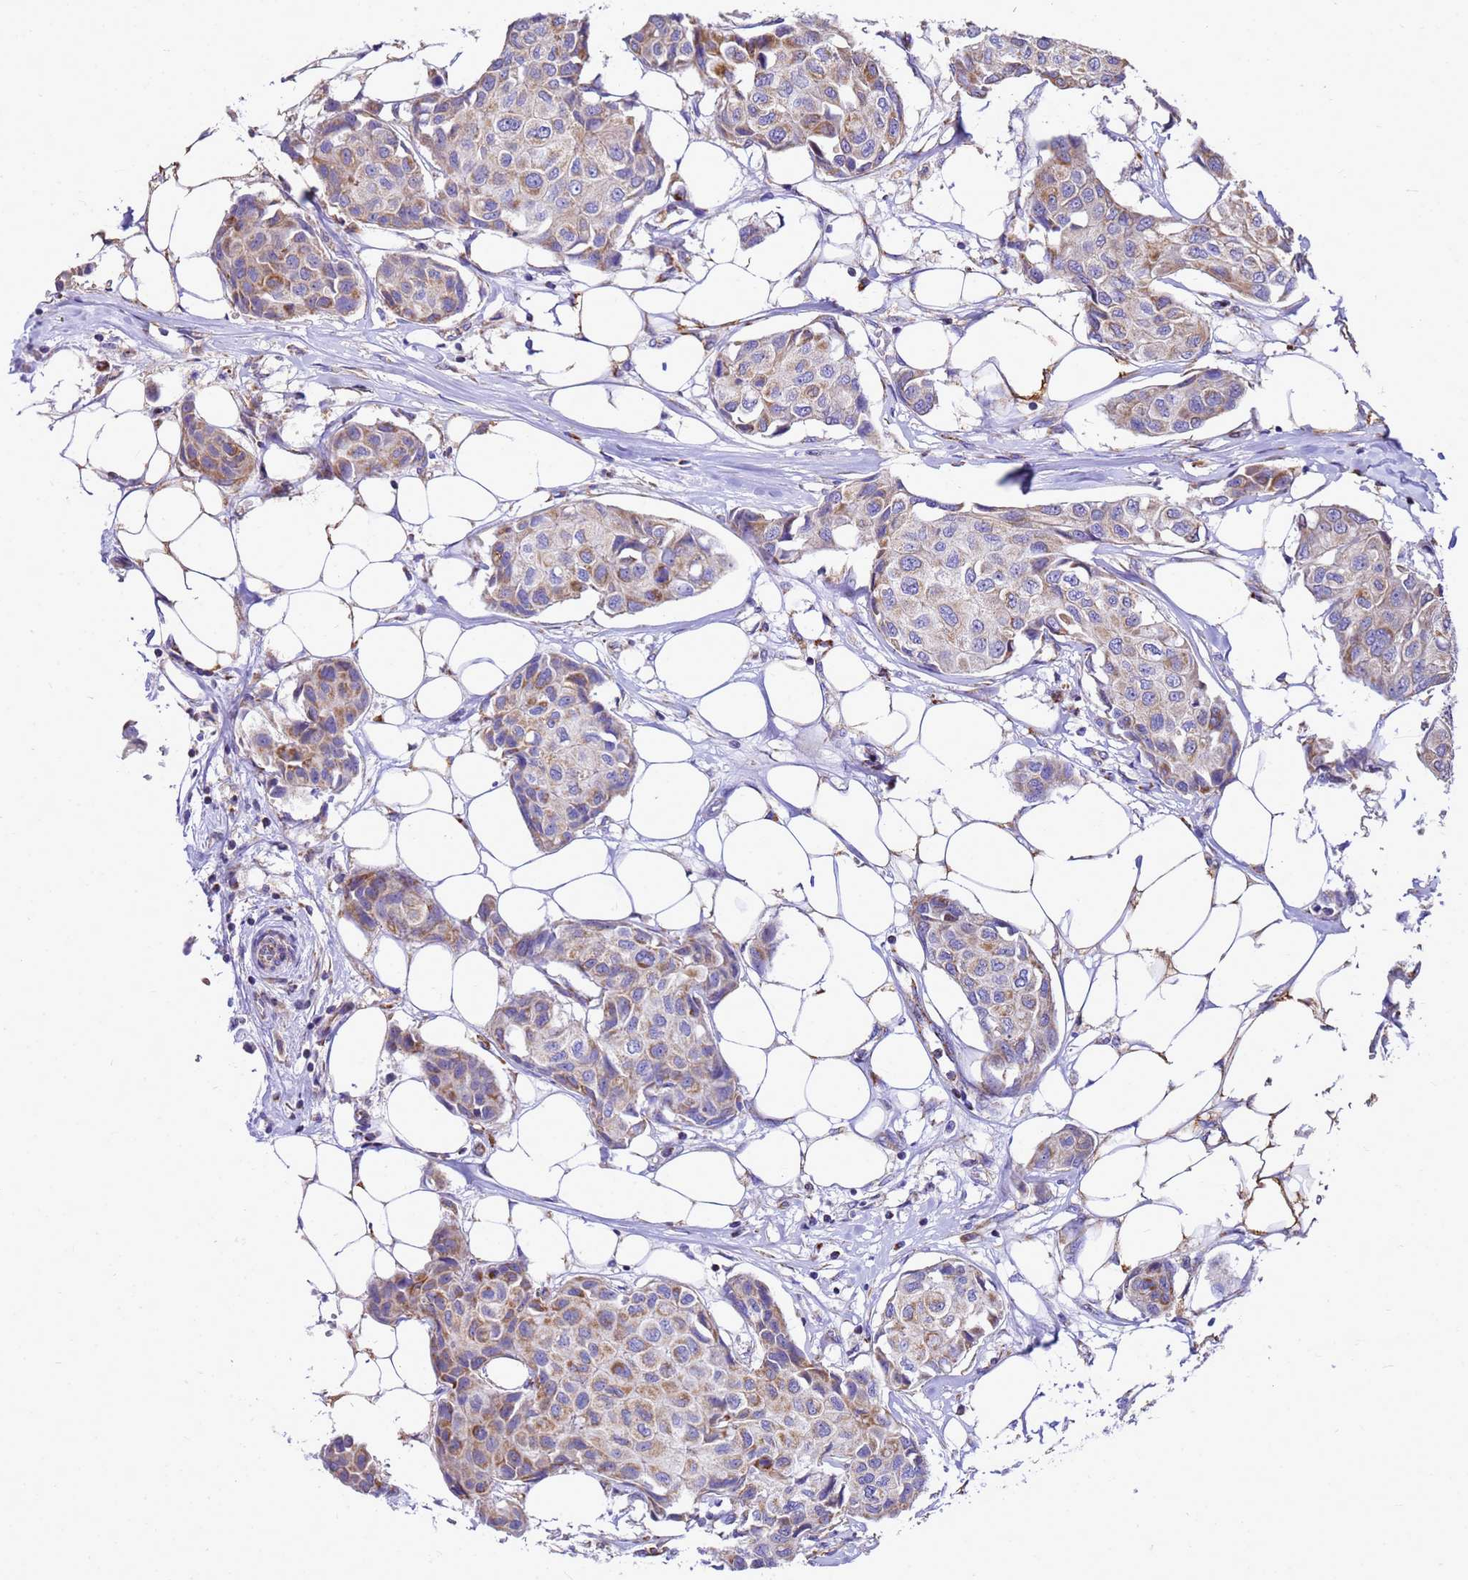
{"staining": {"intensity": "moderate", "quantity": "25%-75%", "location": "cytoplasmic/membranous"}, "tissue": "breast cancer", "cell_type": "Tumor cells", "image_type": "cancer", "snomed": [{"axis": "morphology", "description": "Duct carcinoma"}, {"axis": "topography", "description": "Breast"}], "caption": "A high-resolution photomicrograph shows immunohistochemistry (IHC) staining of infiltrating ductal carcinoma (breast), which reveals moderate cytoplasmic/membranous expression in about 25%-75% of tumor cells. Using DAB (3,3'-diaminobenzidine) (brown) and hematoxylin (blue) stains, captured at high magnification using brightfield microscopy.", "gene": "CMC4", "patient": {"sex": "female", "age": 80}}